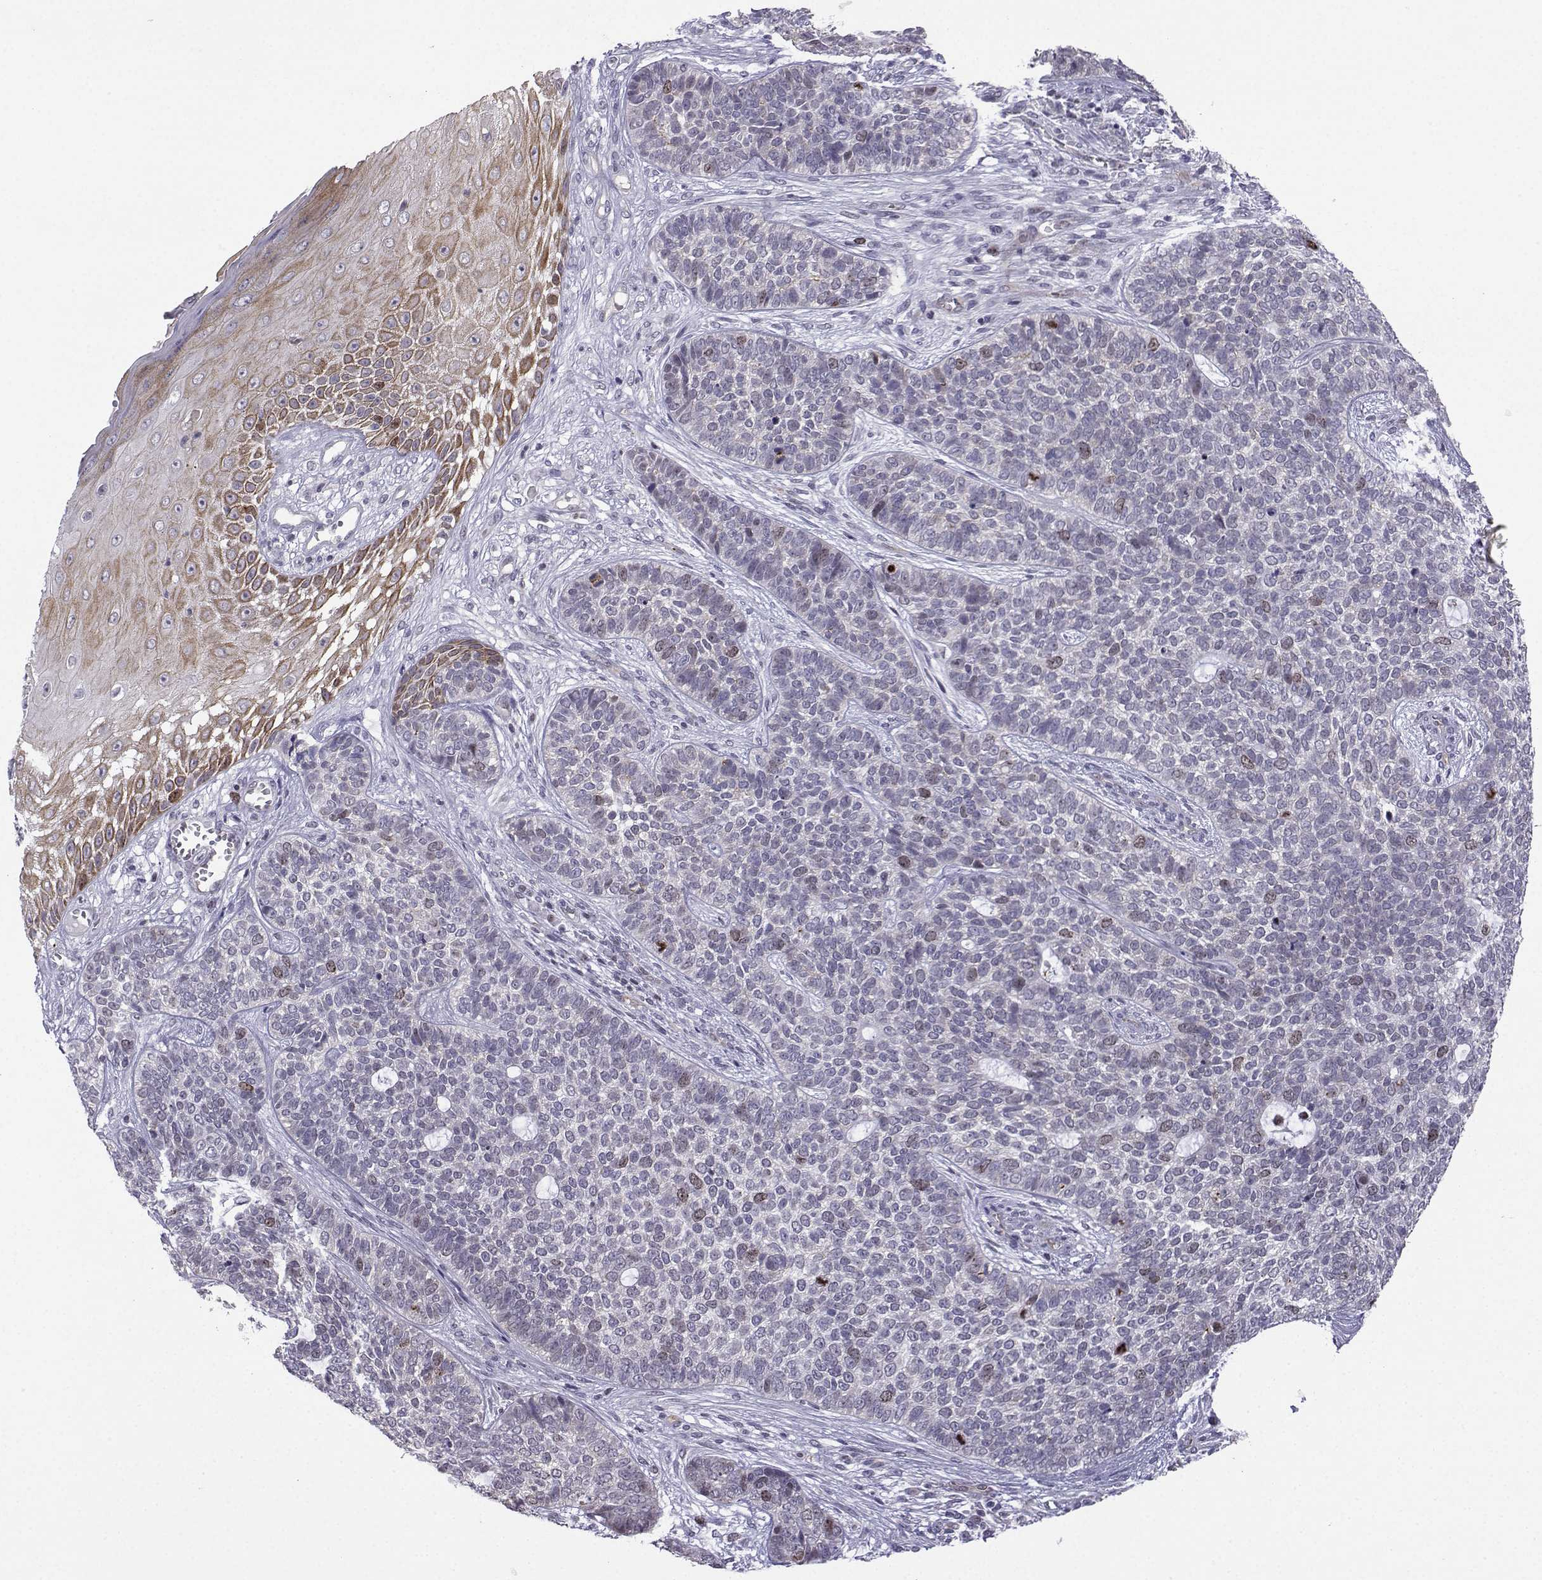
{"staining": {"intensity": "moderate", "quantity": "<25%", "location": "nuclear"}, "tissue": "skin cancer", "cell_type": "Tumor cells", "image_type": "cancer", "snomed": [{"axis": "morphology", "description": "Basal cell carcinoma"}, {"axis": "topography", "description": "Skin"}], "caption": "Protein staining by IHC displays moderate nuclear positivity in about <25% of tumor cells in basal cell carcinoma (skin).", "gene": "INCENP", "patient": {"sex": "female", "age": 69}}